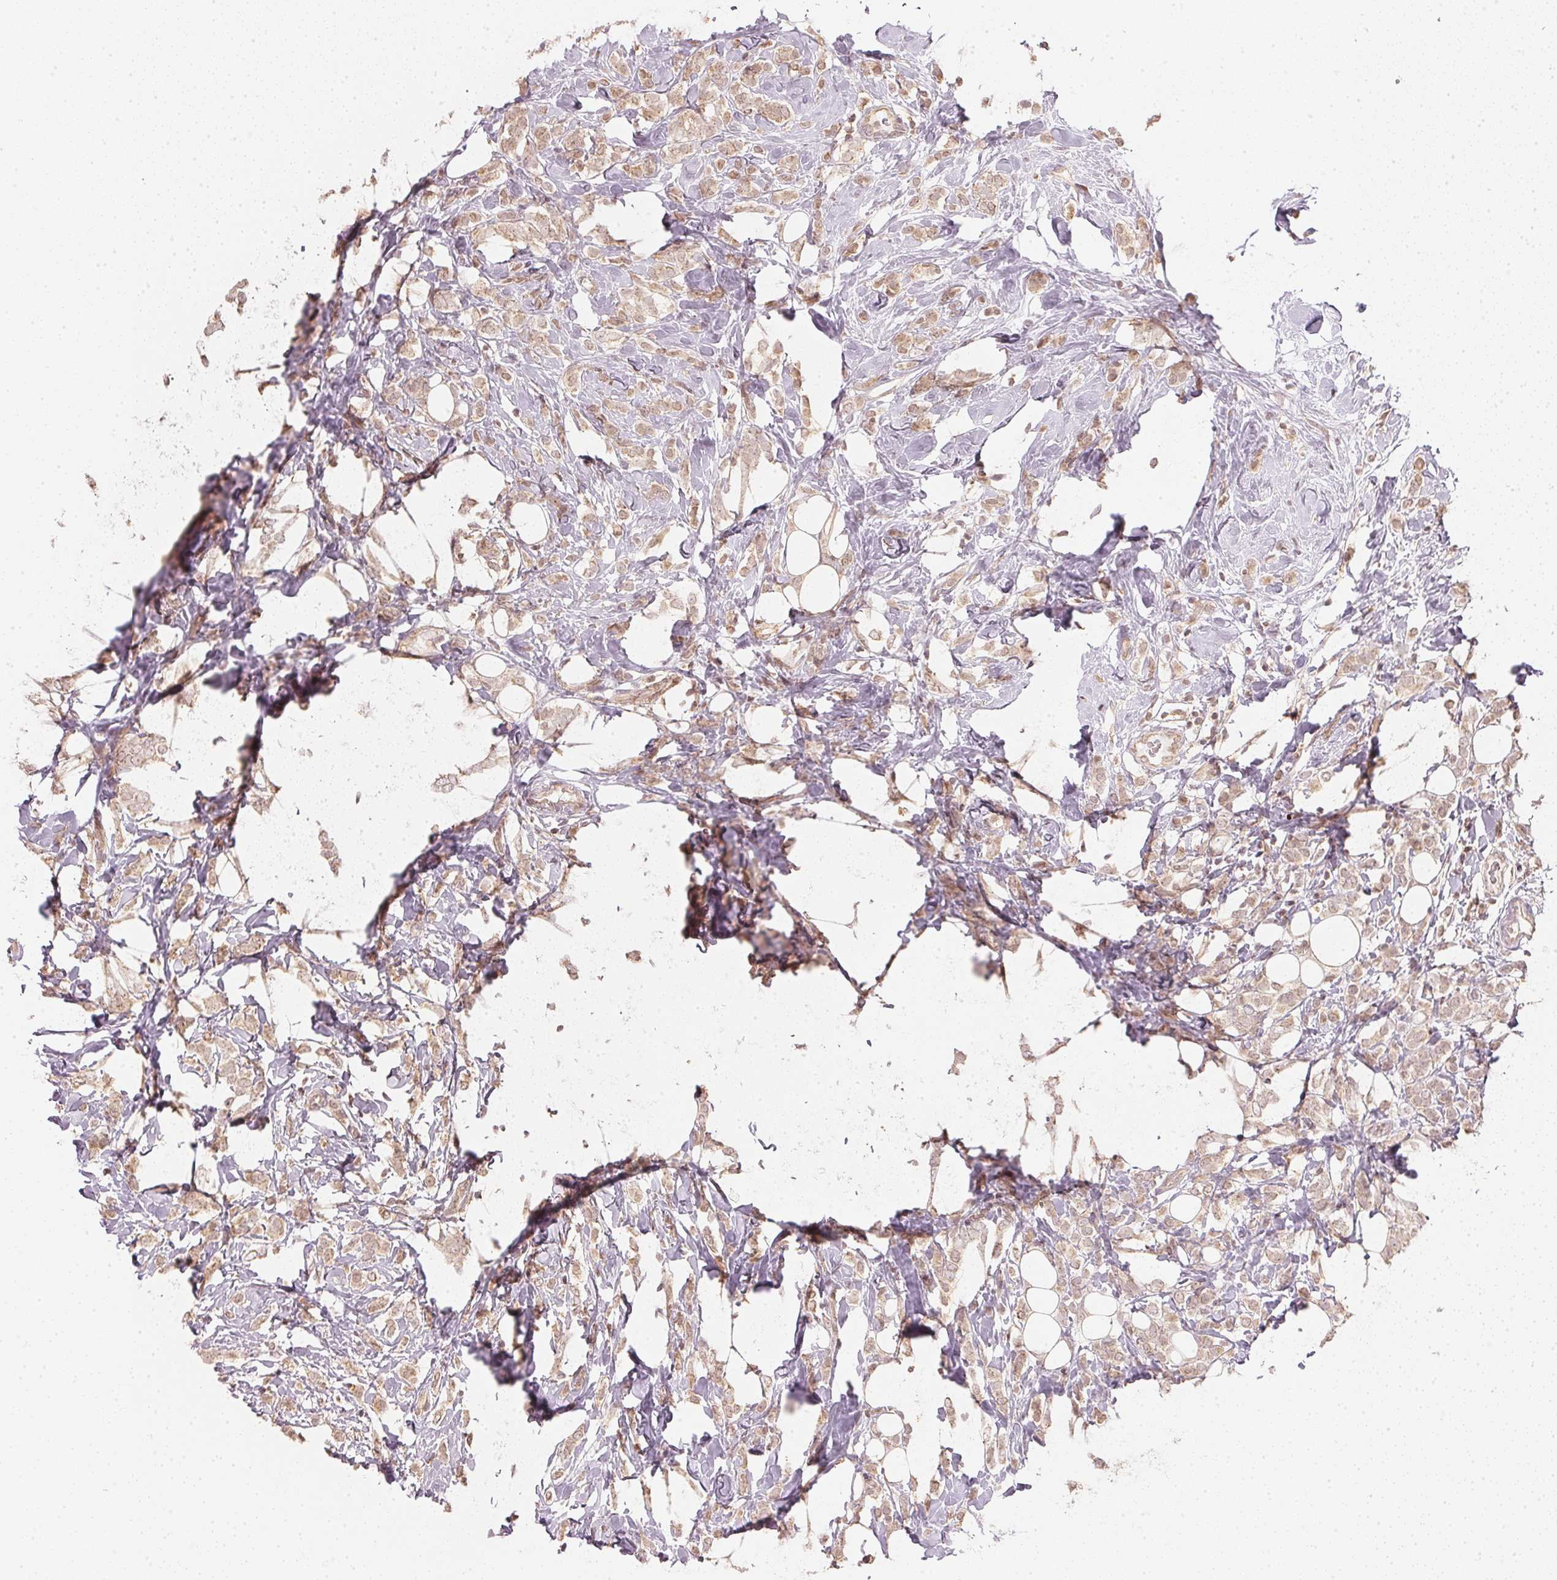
{"staining": {"intensity": "weak", "quantity": ">75%", "location": "cytoplasmic/membranous,nuclear"}, "tissue": "breast cancer", "cell_type": "Tumor cells", "image_type": "cancer", "snomed": [{"axis": "morphology", "description": "Lobular carcinoma"}, {"axis": "topography", "description": "Breast"}], "caption": "Immunohistochemistry histopathology image of human lobular carcinoma (breast) stained for a protein (brown), which displays low levels of weak cytoplasmic/membranous and nuclear staining in about >75% of tumor cells.", "gene": "UBE2L3", "patient": {"sex": "female", "age": 49}}